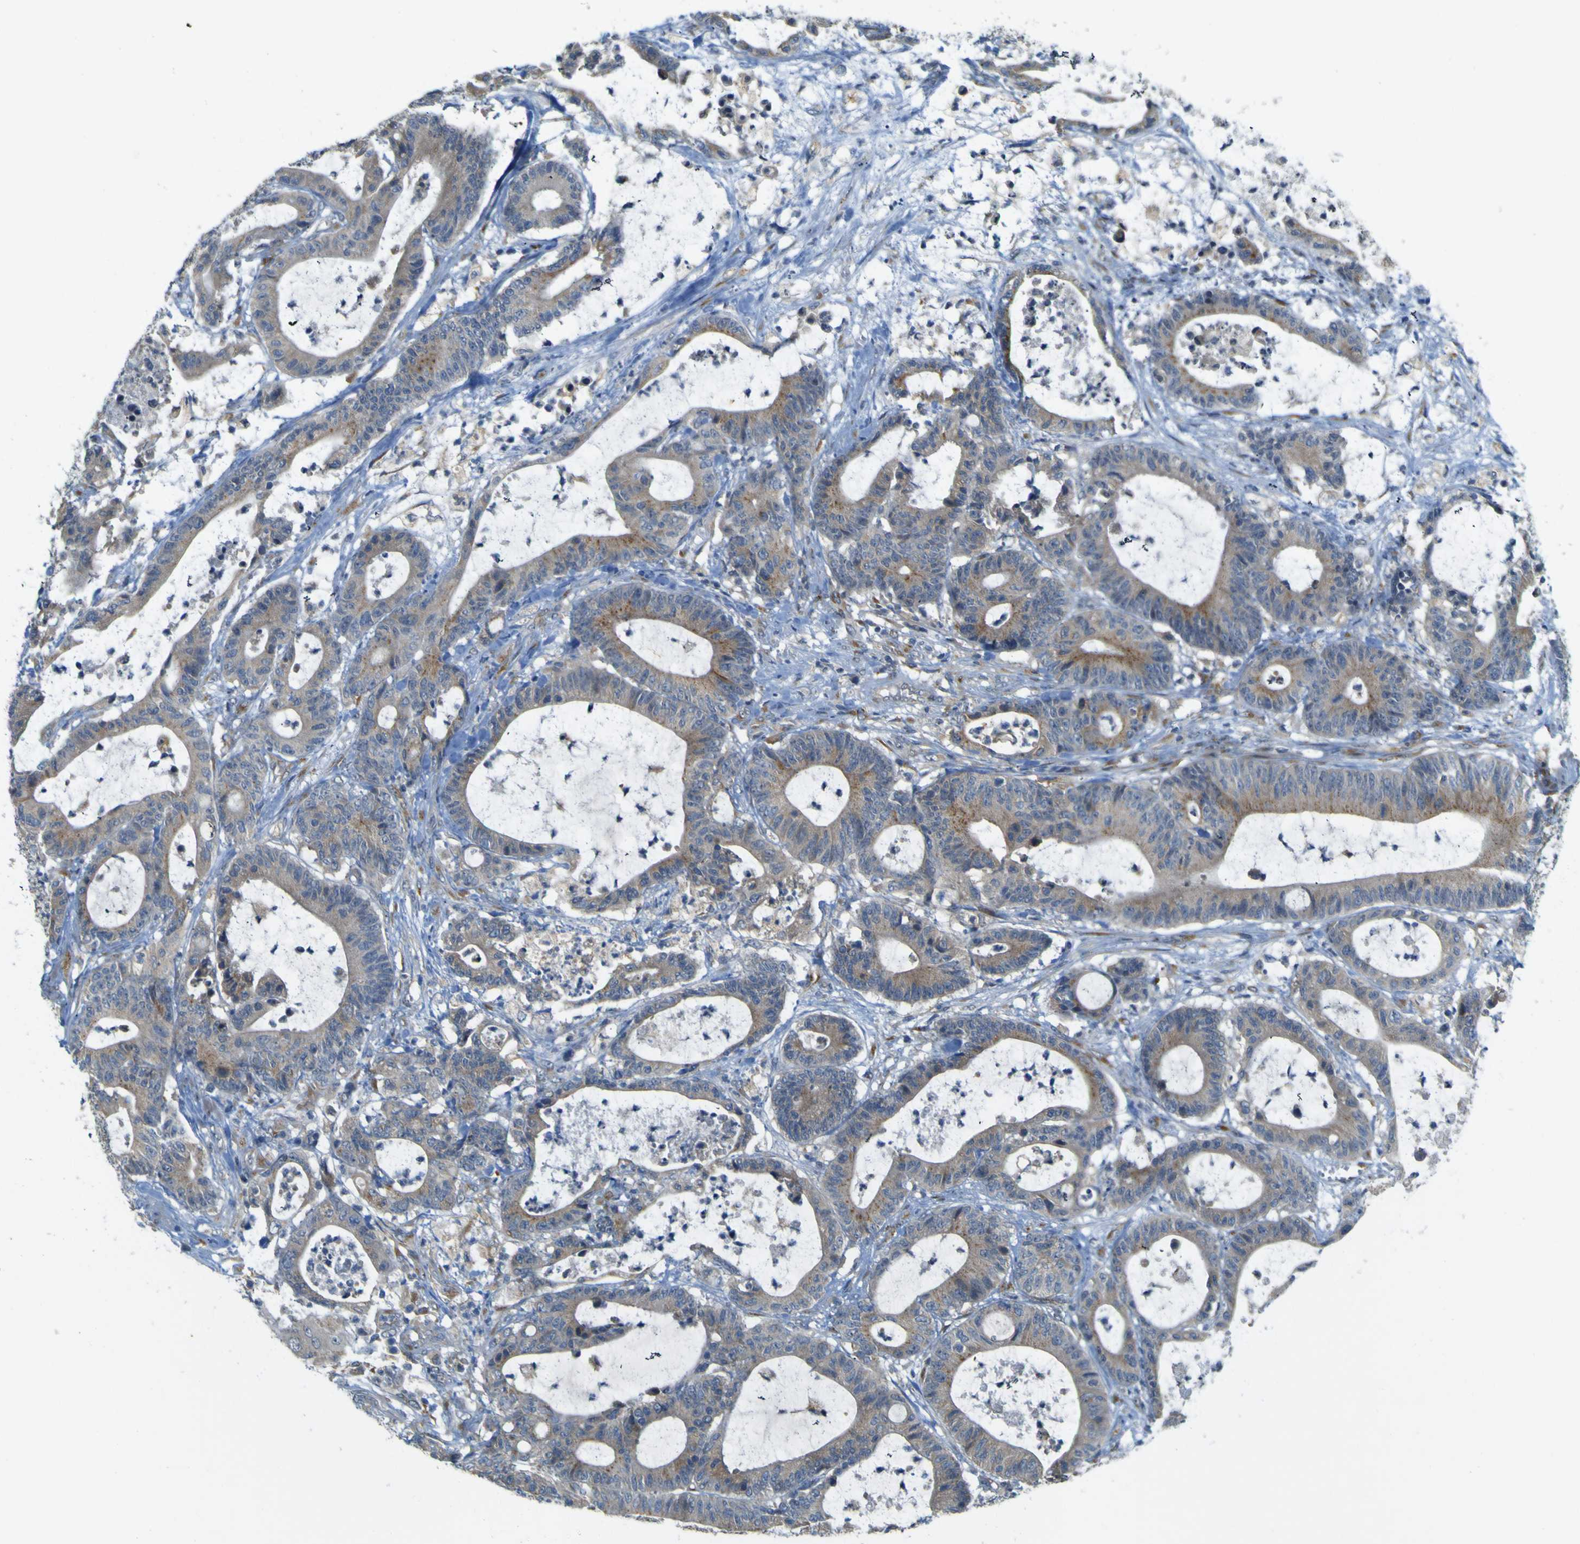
{"staining": {"intensity": "weak", "quantity": "25%-75%", "location": "cytoplasmic/membranous"}, "tissue": "colorectal cancer", "cell_type": "Tumor cells", "image_type": "cancer", "snomed": [{"axis": "morphology", "description": "Adenocarcinoma, NOS"}, {"axis": "topography", "description": "Colon"}], "caption": "Protein expression analysis of human adenocarcinoma (colorectal) reveals weak cytoplasmic/membranous expression in approximately 25%-75% of tumor cells.", "gene": "IGF2R", "patient": {"sex": "female", "age": 84}}